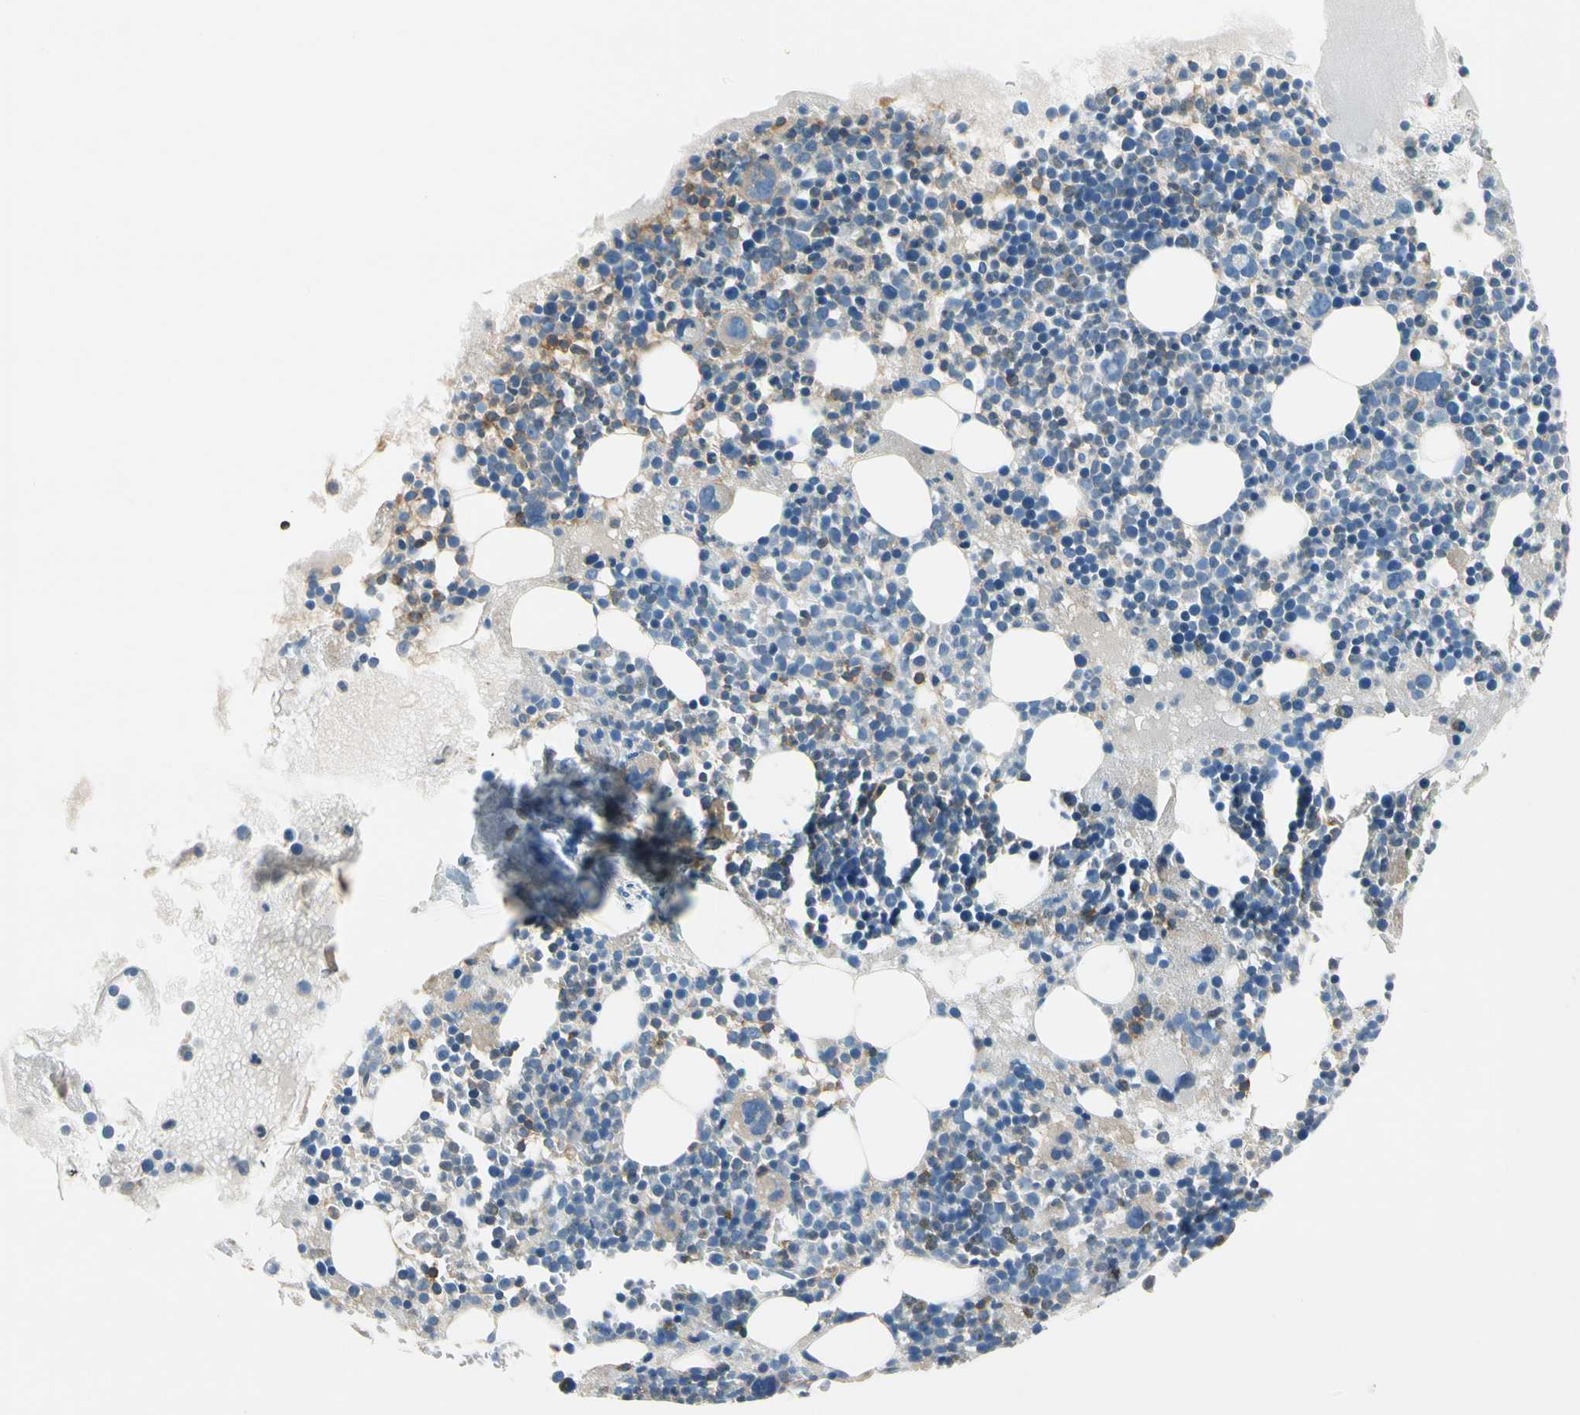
{"staining": {"intensity": "weak", "quantity": "25%-75%", "location": "cytoplasmic/membranous"}, "tissue": "bone marrow", "cell_type": "Hematopoietic cells", "image_type": "normal", "snomed": [{"axis": "morphology", "description": "Normal tissue, NOS"}, {"axis": "topography", "description": "Bone marrow"}], "caption": "This photomicrograph exhibits normal bone marrow stained with immunohistochemistry to label a protein in brown. The cytoplasmic/membranous of hematopoietic cells show weak positivity for the protein. Nuclei are counter-stained blue.", "gene": "CAPZA2", "patient": {"sex": "male", "age": 15}}